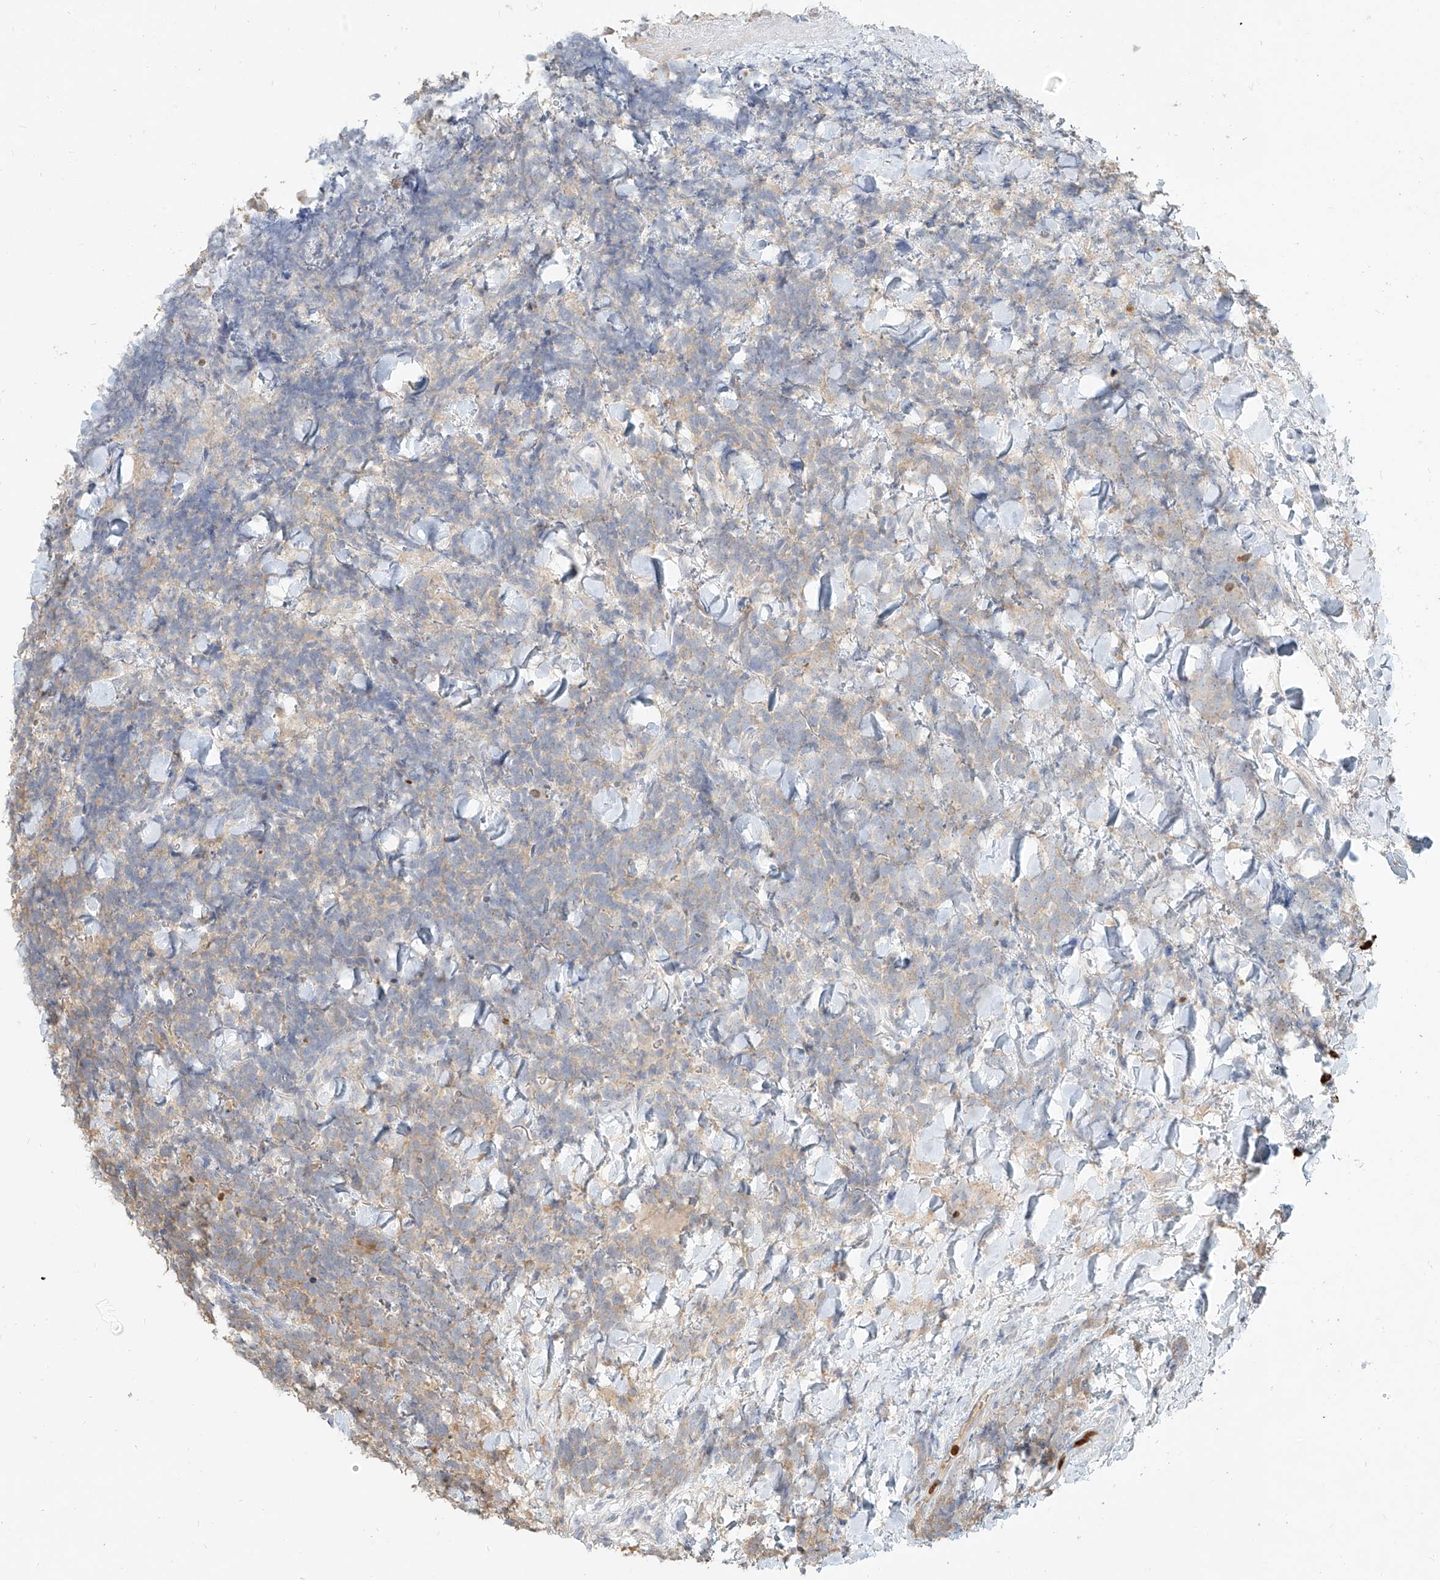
{"staining": {"intensity": "weak", "quantity": "<25%", "location": "cytoplasmic/membranous"}, "tissue": "urothelial cancer", "cell_type": "Tumor cells", "image_type": "cancer", "snomed": [{"axis": "morphology", "description": "Urothelial carcinoma, High grade"}, {"axis": "topography", "description": "Urinary bladder"}], "caption": "This micrograph is of urothelial cancer stained with immunohistochemistry to label a protein in brown with the nuclei are counter-stained blue. There is no positivity in tumor cells.", "gene": "PGD", "patient": {"sex": "female", "age": 82}}